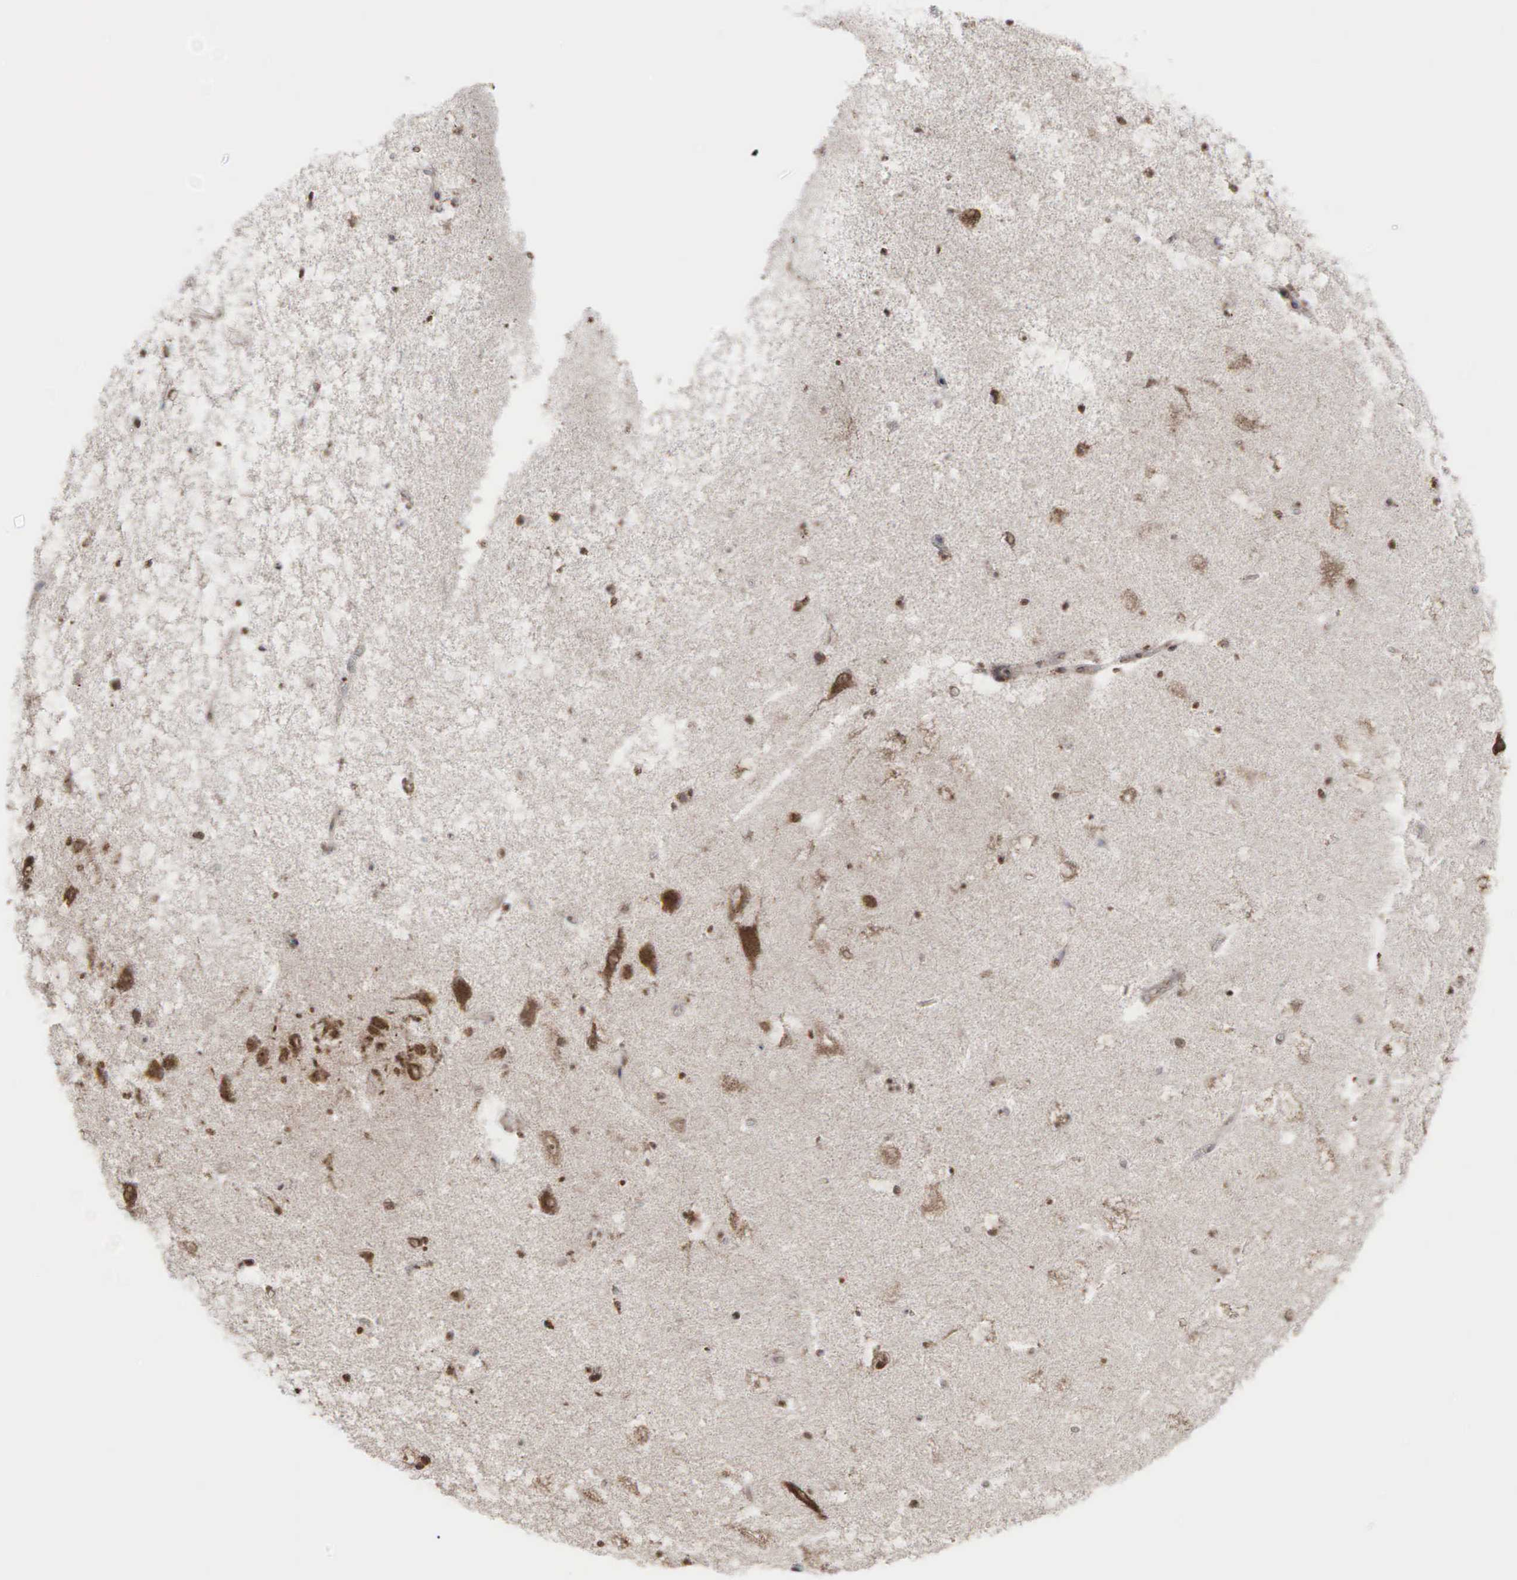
{"staining": {"intensity": "weak", "quantity": ">75%", "location": "cytoplasmic/membranous"}, "tissue": "hippocampus", "cell_type": "Glial cells", "image_type": "normal", "snomed": [{"axis": "morphology", "description": "Normal tissue, NOS"}, {"axis": "topography", "description": "Hippocampus"}], "caption": "Protein expression analysis of benign human hippocampus reveals weak cytoplasmic/membranous expression in approximately >75% of glial cells.", "gene": "PABPC5", "patient": {"sex": "male", "age": 45}}